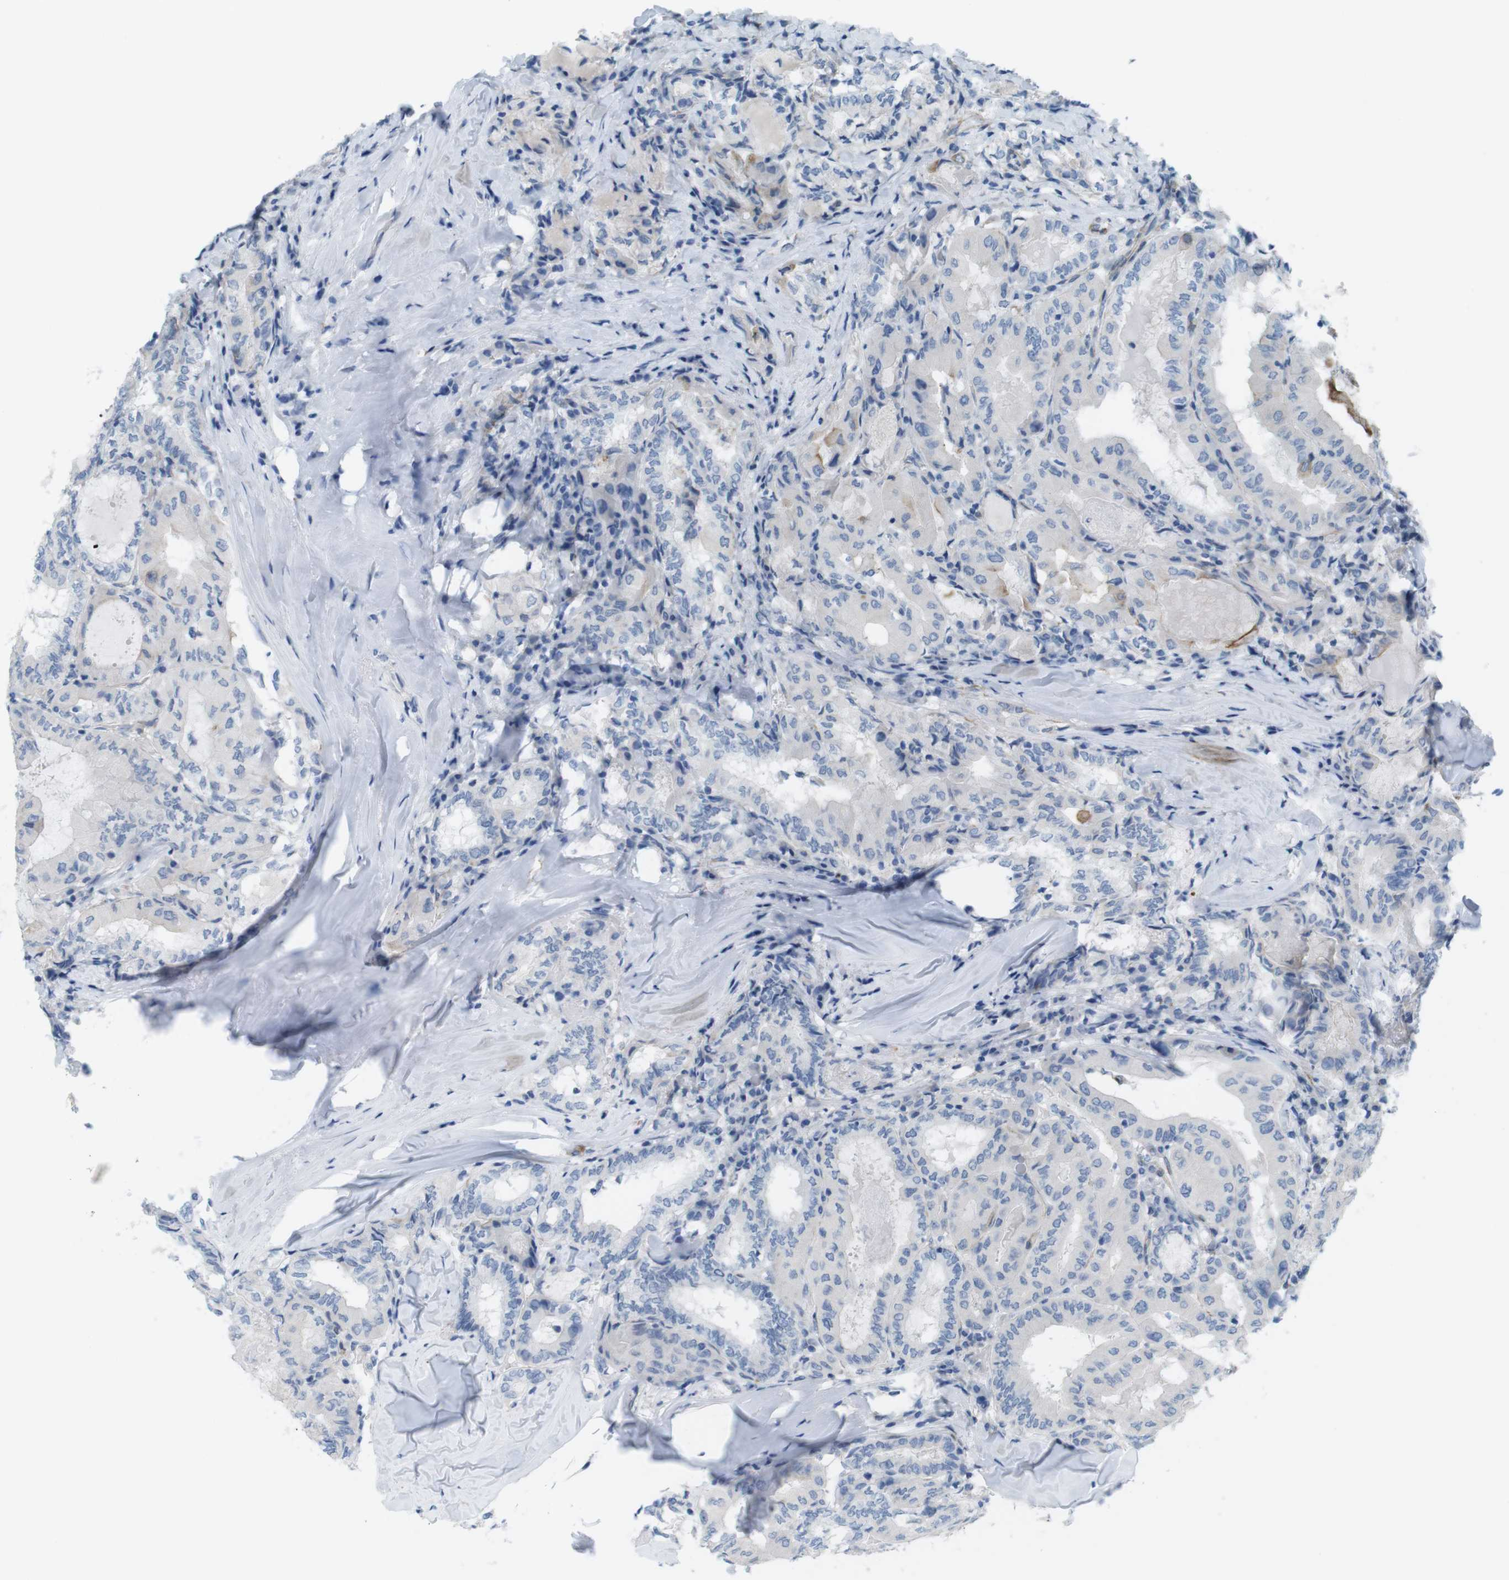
{"staining": {"intensity": "strong", "quantity": "<25%", "location": "cytoplasmic/membranous"}, "tissue": "thyroid cancer", "cell_type": "Tumor cells", "image_type": "cancer", "snomed": [{"axis": "morphology", "description": "Papillary adenocarcinoma, NOS"}, {"axis": "topography", "description": "Thyroid gland"}], "caption": "Immunohistochemistry photomicrograph of neoplastic tissue: human thyroid cancer (papillary adenocarcinoma) stained using immunohistochemistry (IHC) shows medium levels of strong protein expression localized specifically in the cytoplasmic/membranous of tumor cells, appearing as a cytoplasmic/membranous brown color.", "gene": "MYH9", "patient": {"sex": "female", "age": 42}}